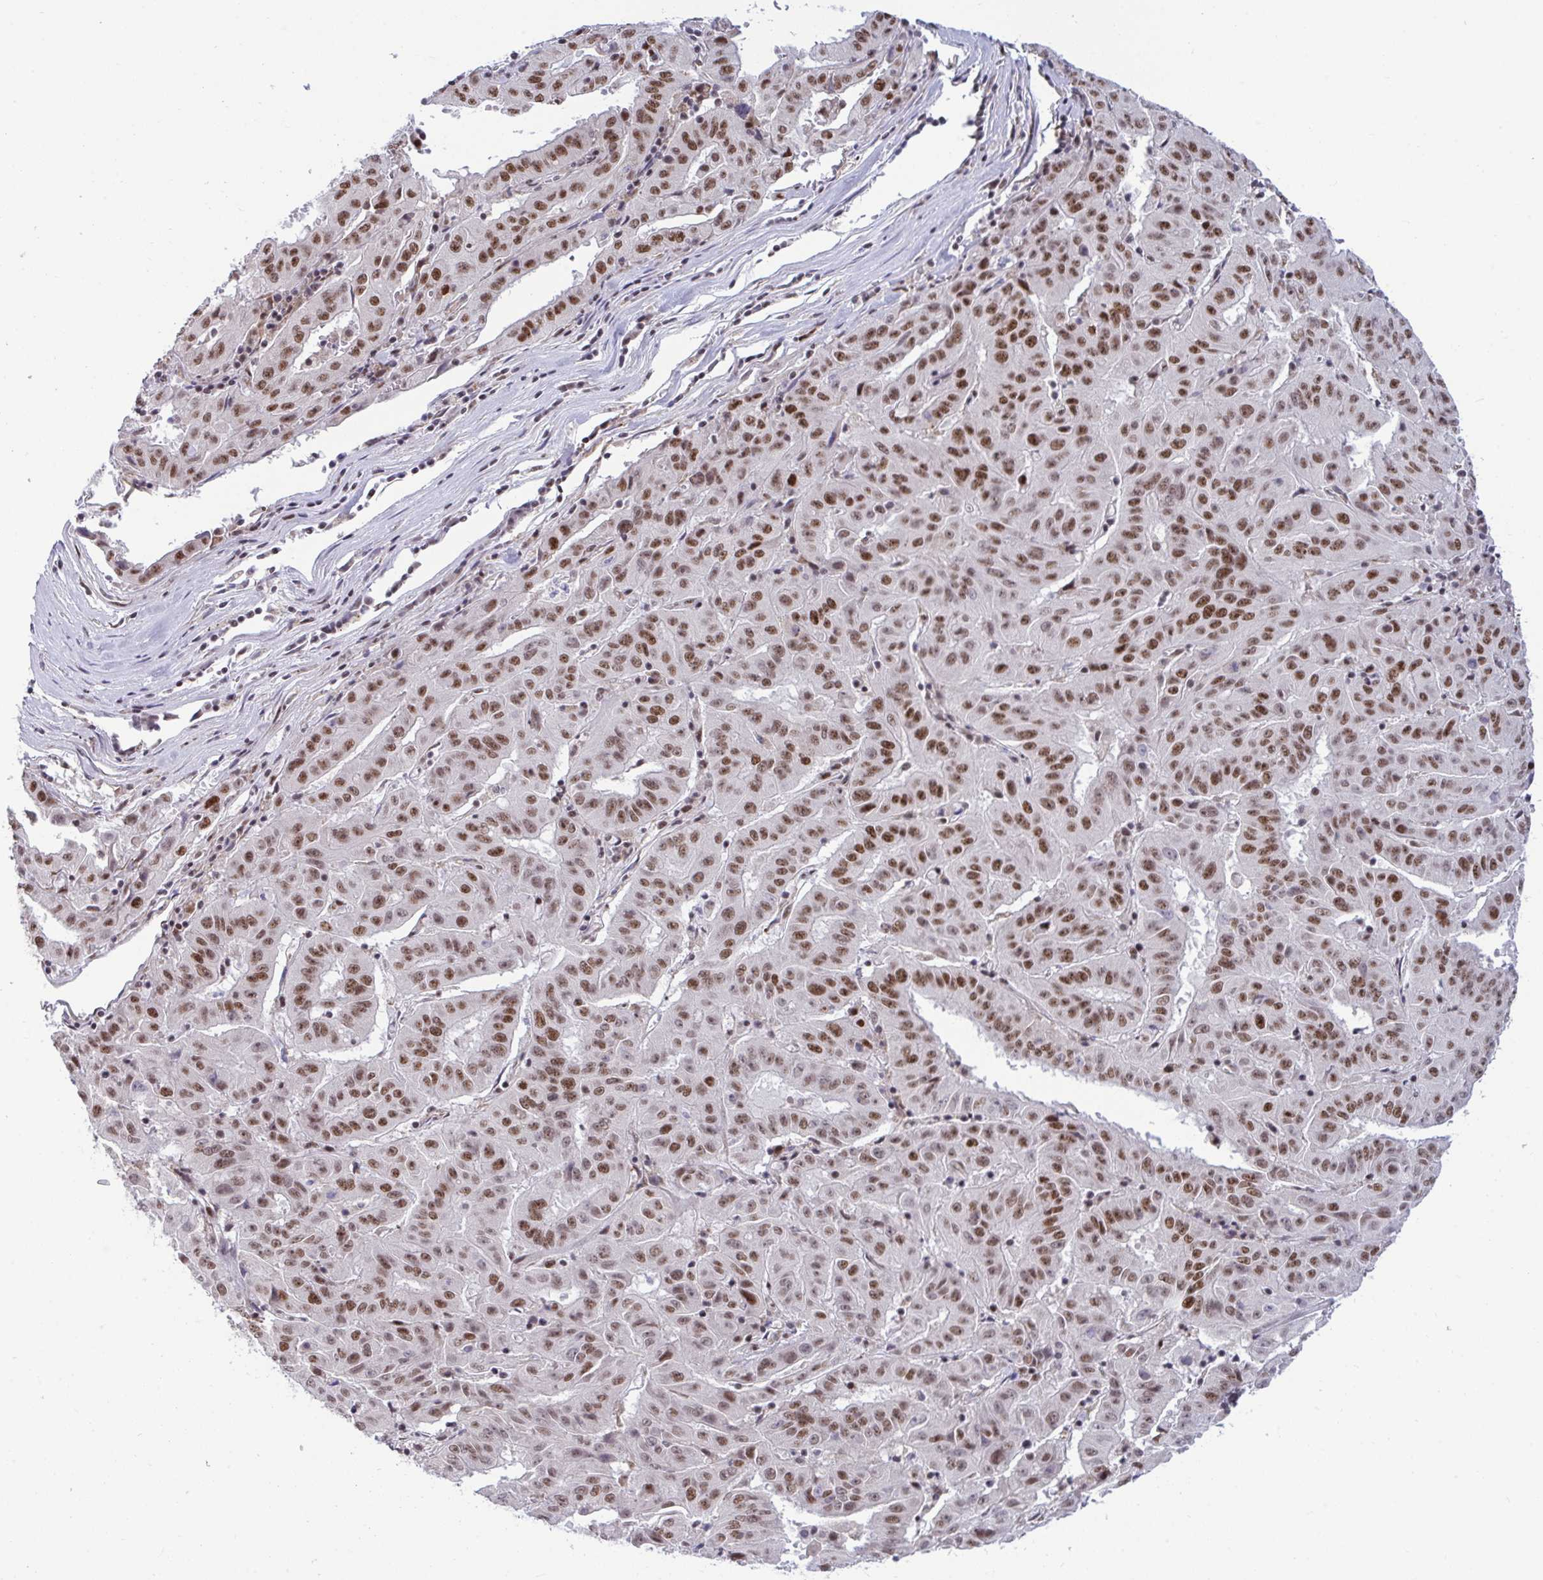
{"staining": {"intensity": "moderate", "quantity": ">75%", "location": "nuclear"}, "tissue": "pancreatic cancer", "cell_type": "Tumor cells", "image_type": "cancer", "snomed": [{"axis": "morphology", "description": "Adenocarcinoma, NOS"}, {"axis": "topography", "description": "Pancreas"}], "caption": "Immunohistochemical staining of human pancreatic cancer reveals medium levels of moderate nuclear protein staining in about >75% of tumor cells. The staining was performed using DAB, with brown indicating positive protein expression. Nuclei are stained blue with hematoxylin.", "gene": "WBP11", "patient": {"sex": "male", "age": 63}}